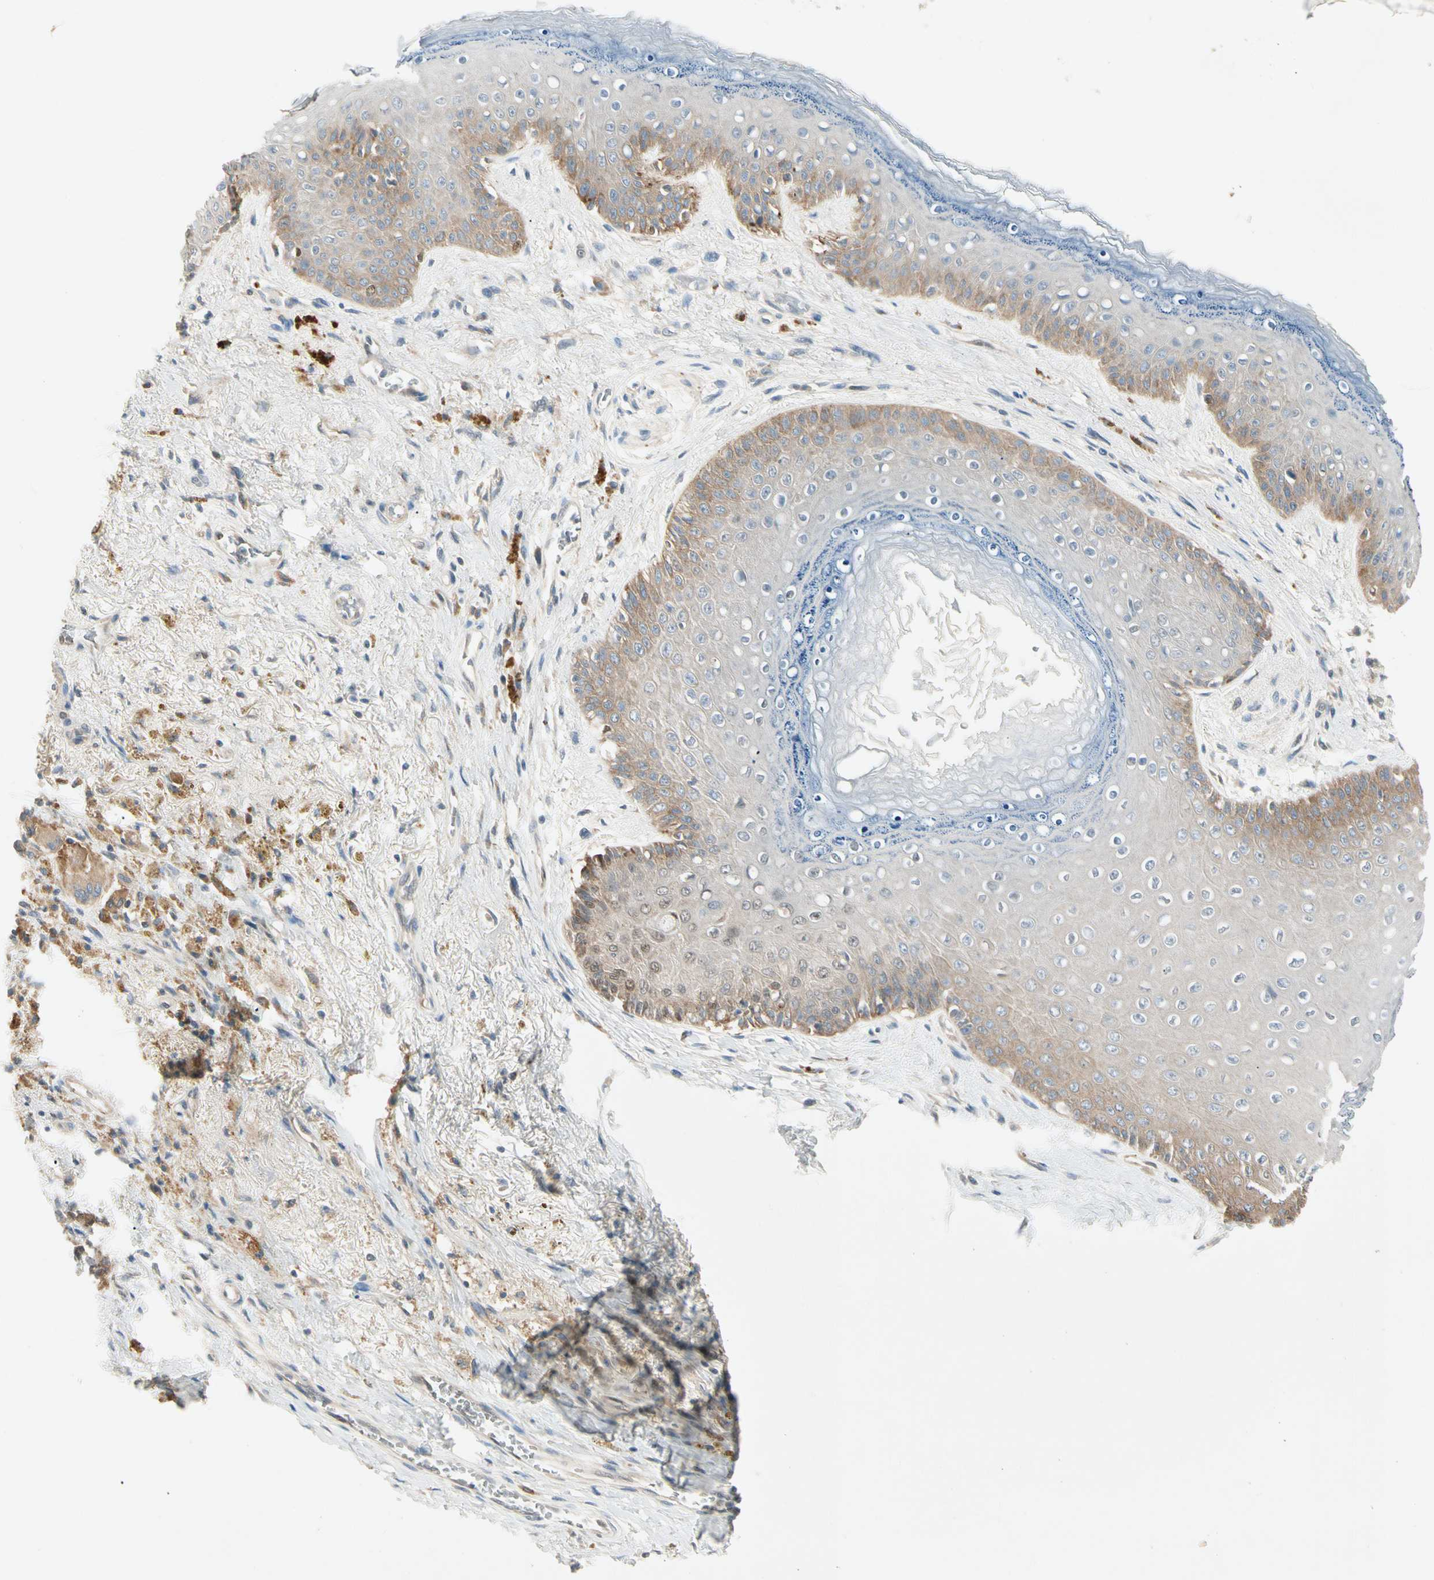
{"staining": {"intensity": "moderate", "quantity": "25%-75%", "location": "cytoplasmic/membranous"}, "tissue": "skin", "cell_type": "Epidermal cells", "image_type": "normal", "snomed": [{"axis": "morphology", "description": "Normal tissue, NOS"}, {"axis": "topography", "description": "Anal"}], "caption": "Immunohistochemical staining of unremarkable human skin displays moderate cytoplasmic/membranous protein expression in approximately 25%-75% of epidermal cells. Ihc stains the protein of interest in brown and the nuclei are stained blue.", "gene": "IL1R1", "patient": {"sex": "female", "age": 46}}